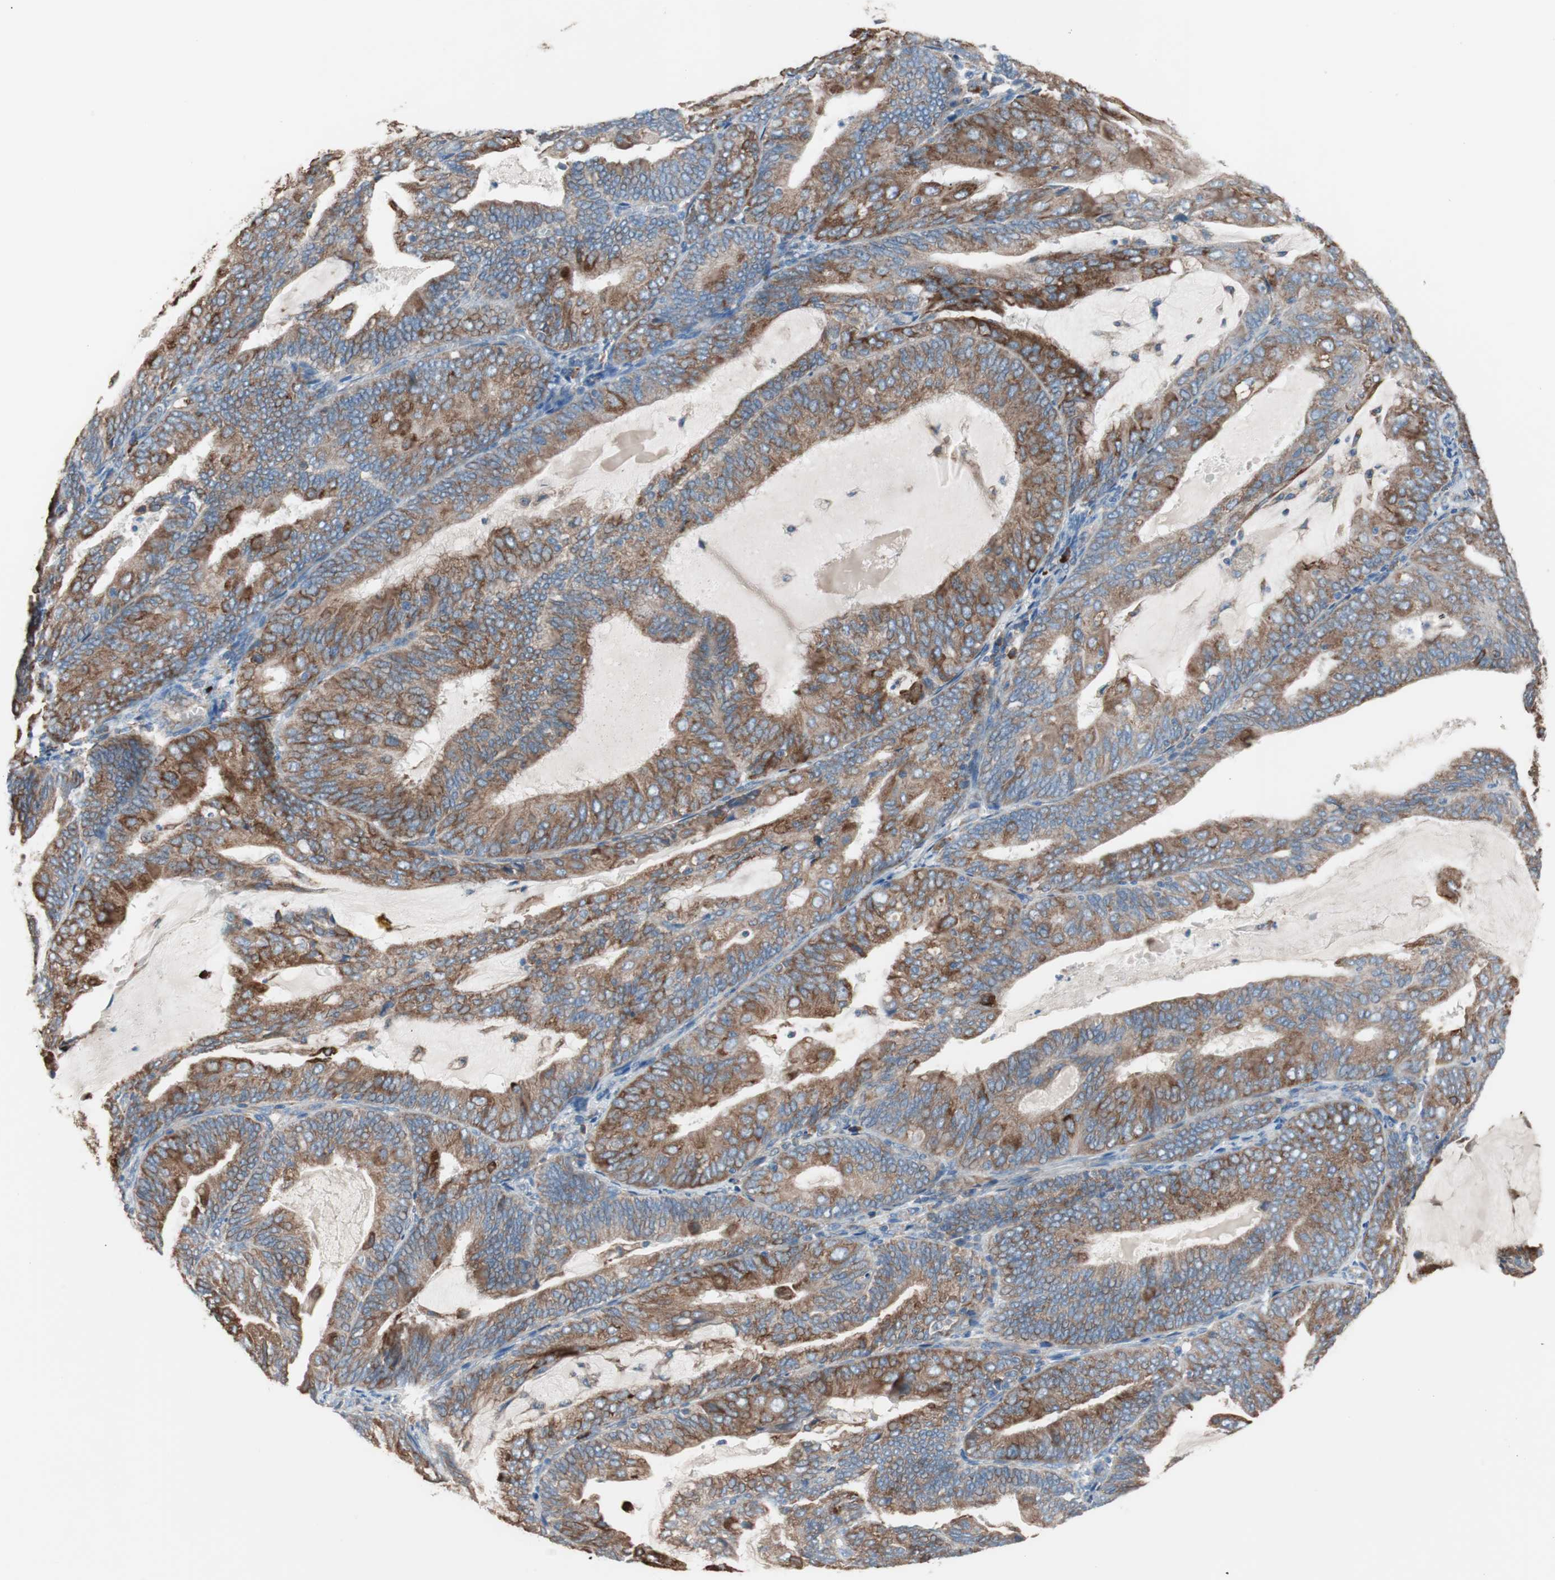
{"staining": {"intensity": "moderate", "quantity": ">75%", "location": "cytoplasmic/membranous"}, "tissue": "endometrial cancer", "cell_type": "Tumor cells", "image_type": "cancer", "snomed": [{"axis": "morphology", "description": "Adenocarcinoma, NOS"}, {"axis": "topography", "description": "Endometrium"}], "caption": "This histopathology image exhibits immunohistochemistry (IHC) staining of endometrial cancer (adenocarcinoma), with medium moderate cytoplasmic/membranous expression in about >75% of tumor cells.", "gene": "SLC27A4", "patient": {"sex": "female", "age": 81}}